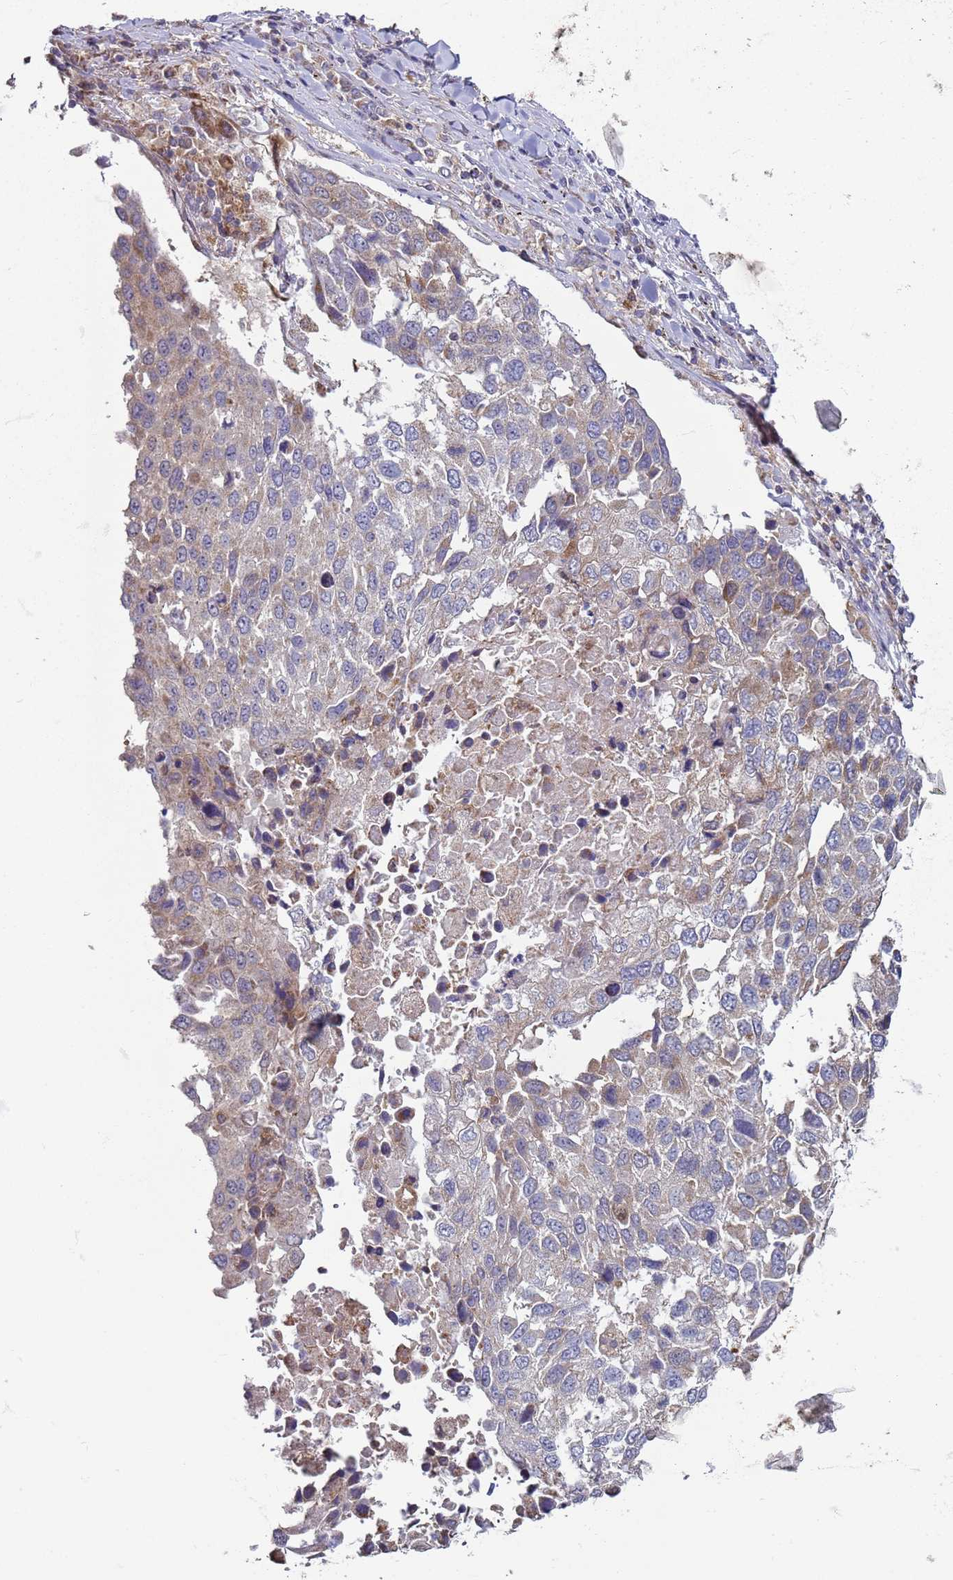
{"staining": {"intensity": "weak", "quantity": "<25%", "location": "cytoplasmic/membranous"}, "tissue": "lung cancer", "cell_type": "Tumor cells", "image_type": "cancer", "snomed": [{"axis": "morphology", "description": "Squamous cell carcinoma, NOS"}, {"axis": "topography", "description": "Lung"}], "caption": "Human lung cancer (squamous cell carcinoma) stained for a protein using immunohistochemistry (IHC) shows no staining in tumor cells.", "gene": "DIP2B", "patient": {"sex": "male", "age": 65}}